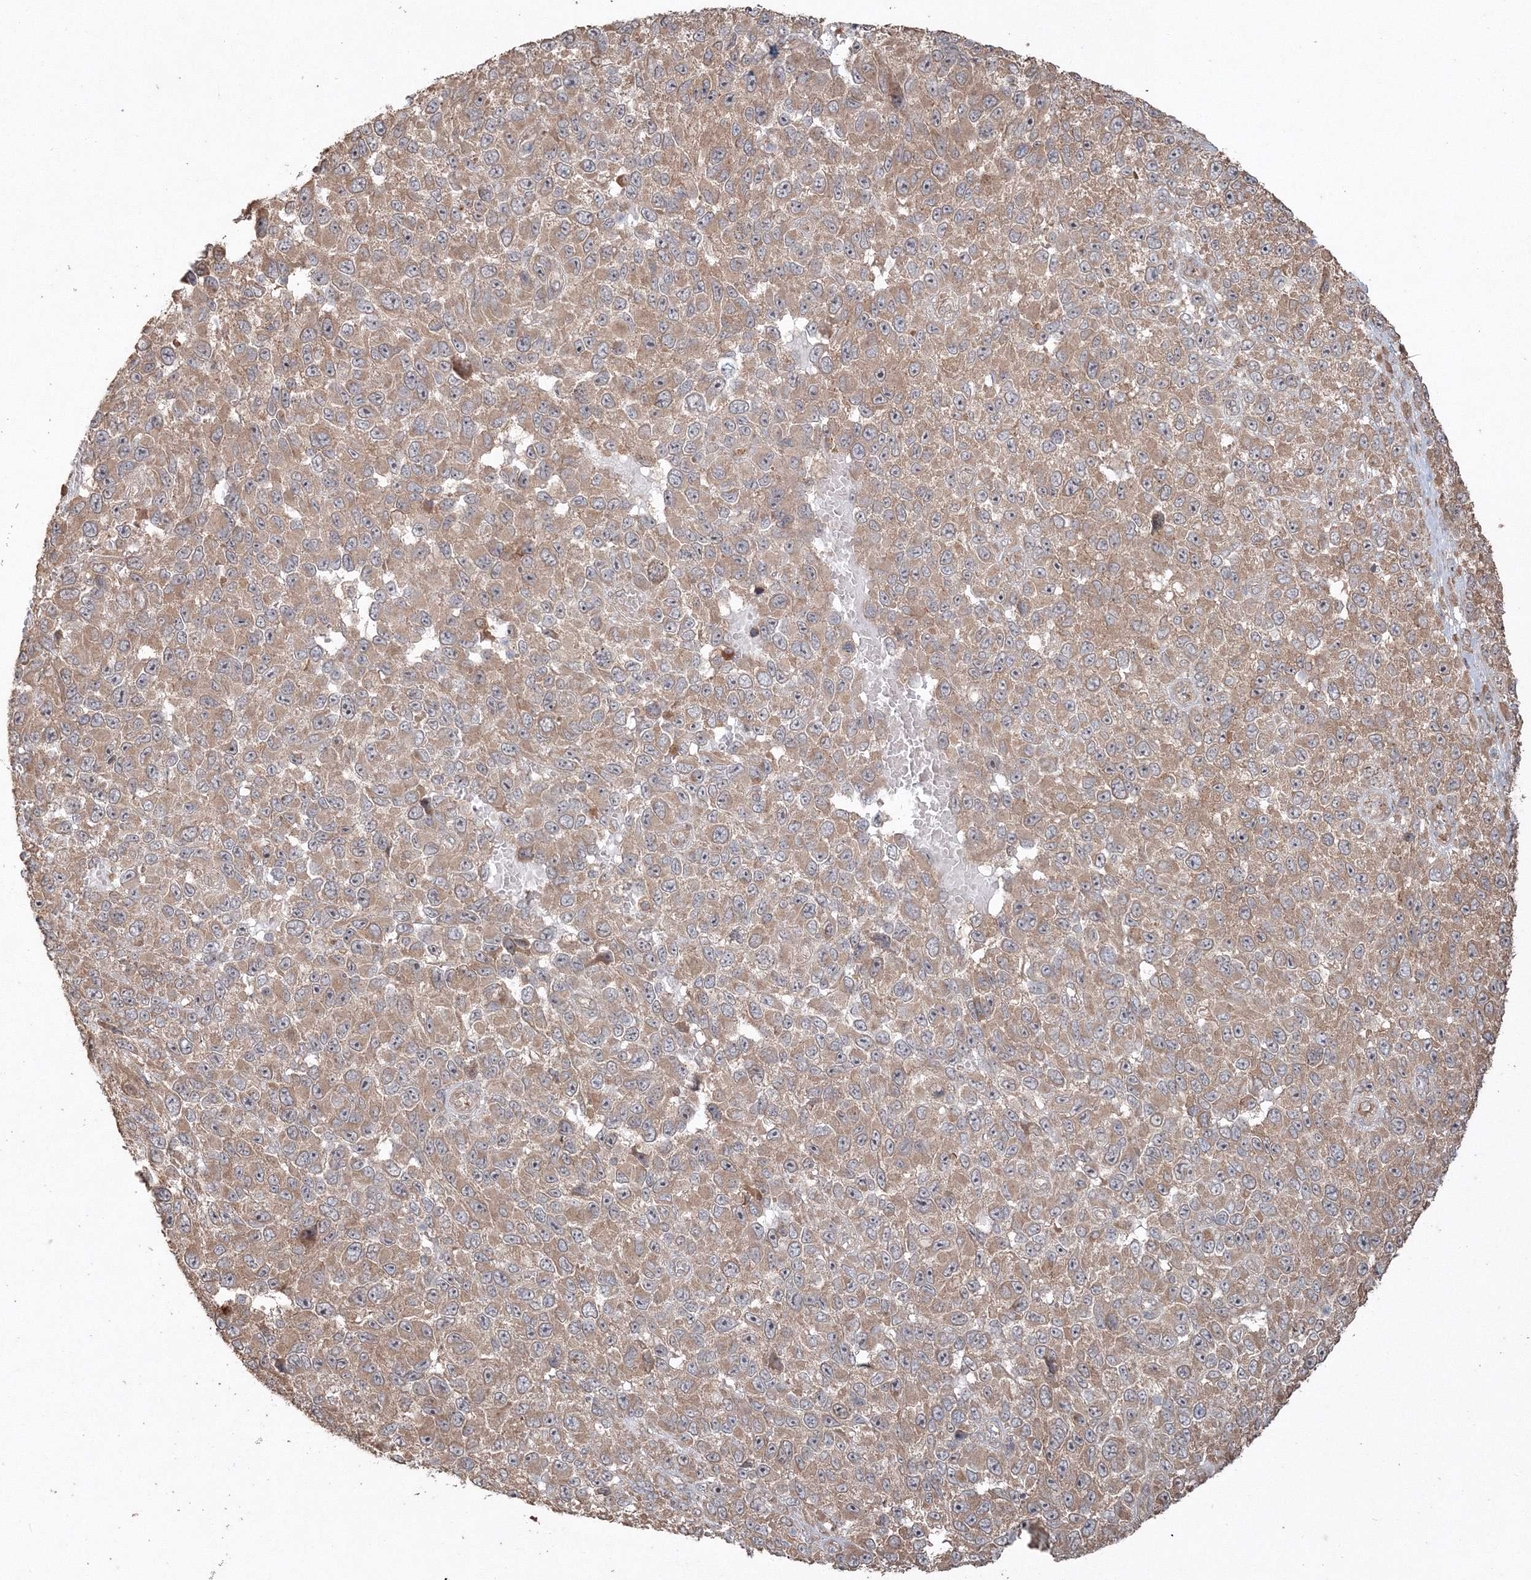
{"staining": {"intensity": "weak", "quantity": ">75%", "location": "cytoplasmic/membranous"}, "tissue": "melanoma", "cell_type": "Tumor cells", "image_type": "cancer", "snomed": [{"axis": "morphology", "description": "Malignant melanoma, NOS"}, {"axis": "topography", "description": "Skin"}], "caption": "Malignant melanoma stained with a brown dye exhibits weak cytoplasmic/membranous positive expression in about >75% of tumor cells.", "gene": "ANAPC16", "patient": {"sex": "female", "age": 96}}